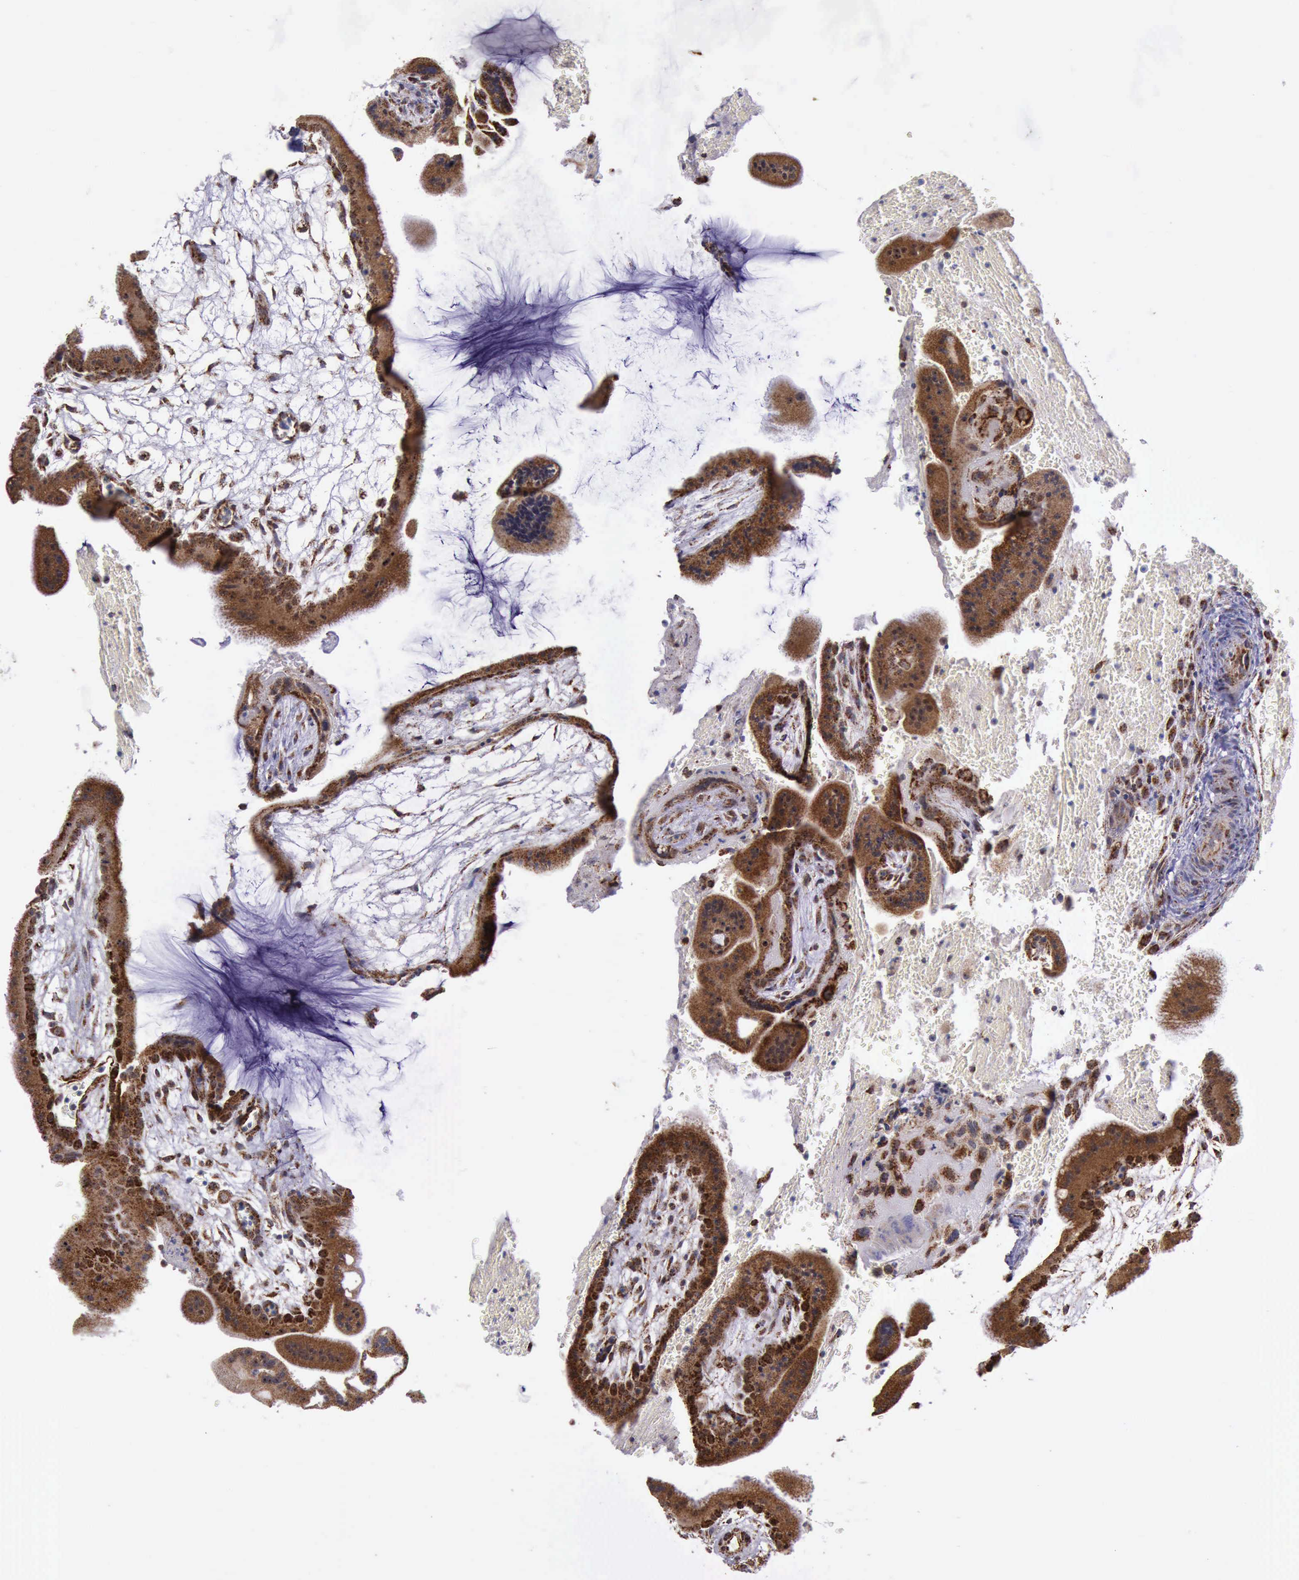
{"staining": {"intensity": "strong", "quantity": ">75%", "location": "cytoplasmic/membranous"}, "tissue": "placenta", "cell_type": "Decidual cells", "image_type": "normal", "snomed": [{"axis": "morphology", "description": "Normal tissue, NOS"}, {"axis": "topography", "description": "Placenta"}], "caption": "Immunohistochemical staining of normal placenta shows >75% levels of strong cytoplasmic/membranous protein staining in about >75% of decidual cells.", "gene": "TXN2", "patient": {"sex": "female", "age": 35}}